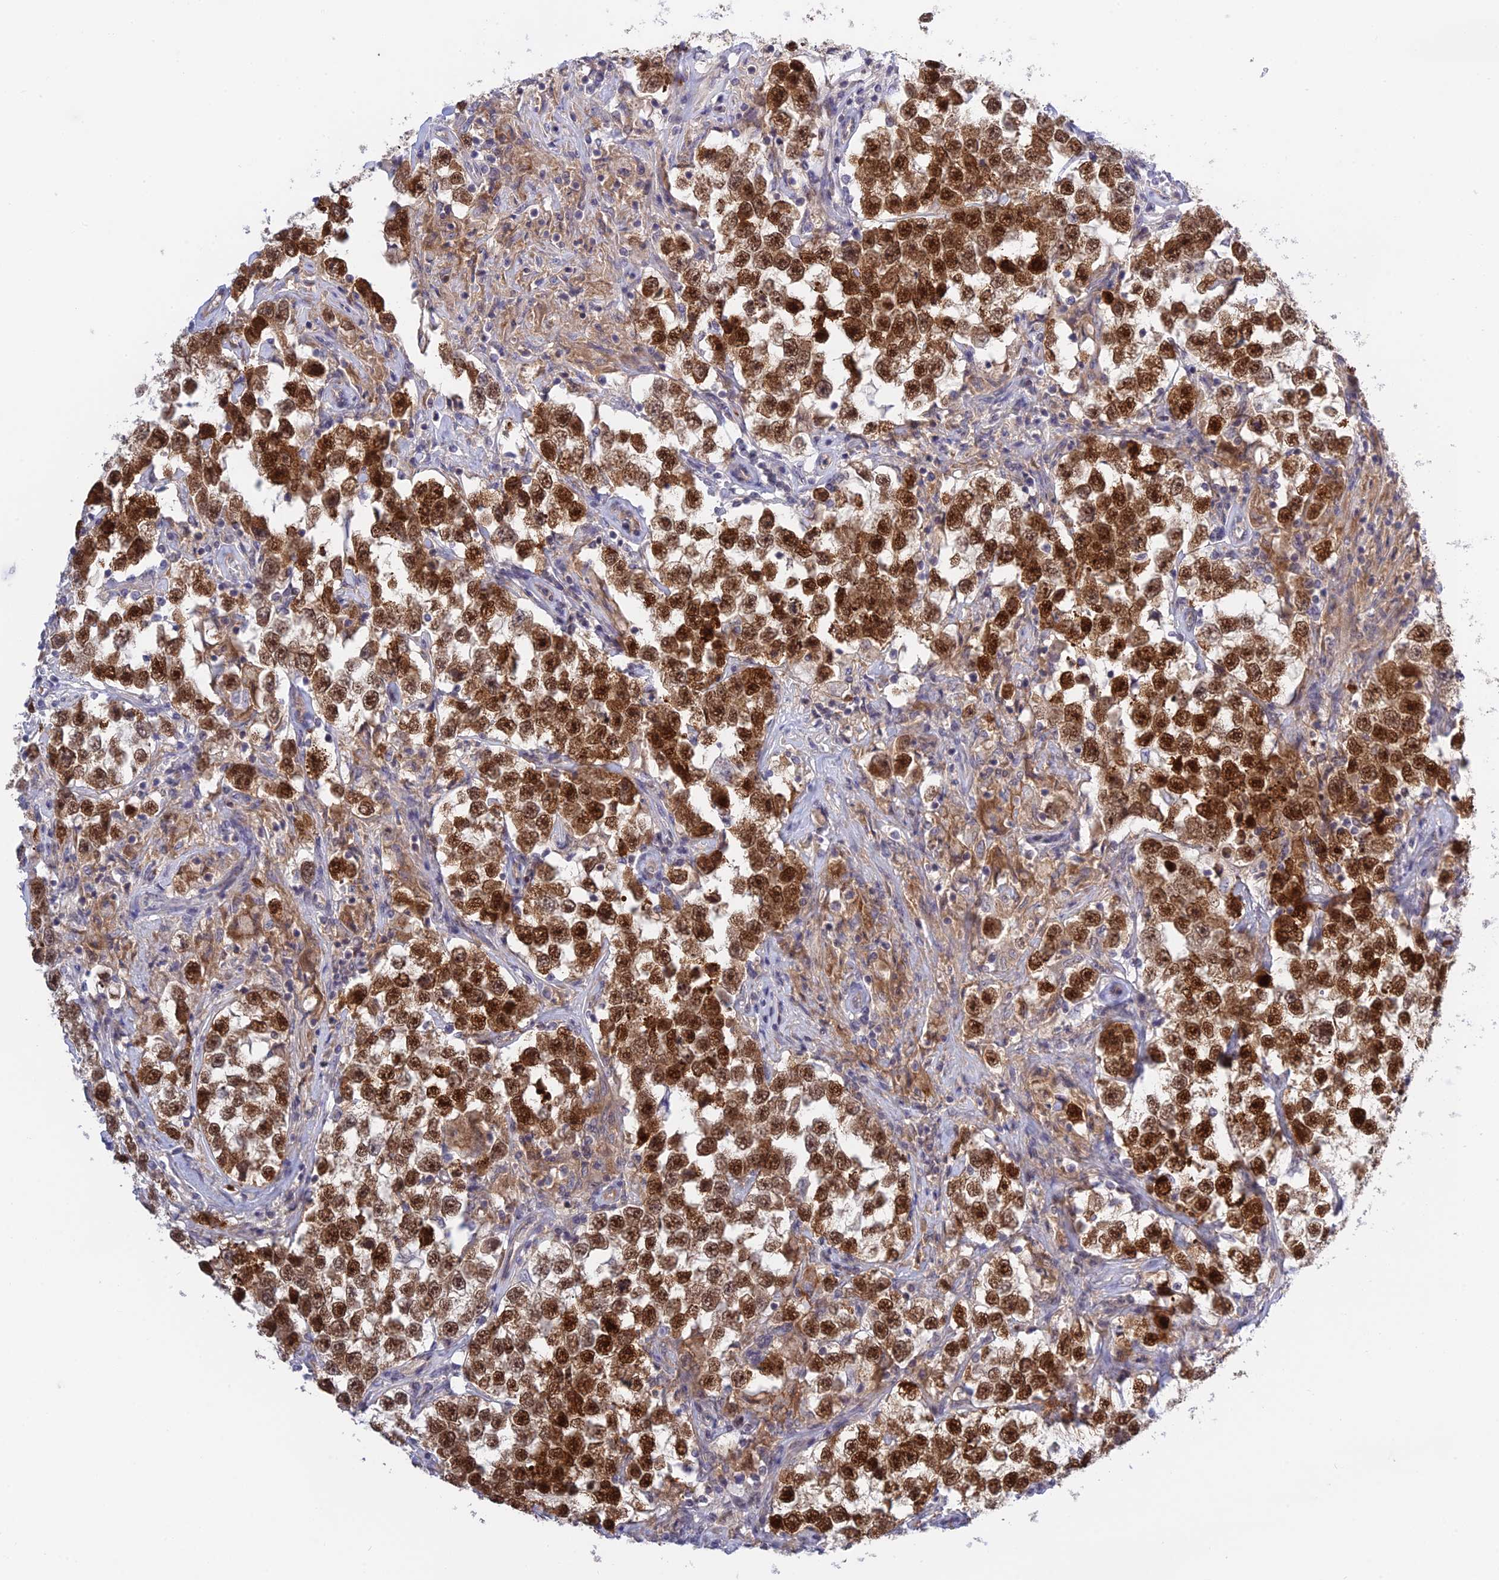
{"staining": {"intensity": "strong", "quantity": ">75%", "location": "nuclear"}, "tissue": "testis cancer", "cell_type": "Tumor cells", "image_type": "cancer", "snomed": [{"axis": "morphology", "description": "Seminoma, NOS"}, {"axis": "topography", "description": "Testis"}], "caption": "Strong nuclear protein staining is seen in about >75% of tumor cells in testis cancer (seminoma). The protein of interest is shown in brown color, while the nuclei are stained blue.", "gene": "TCEA1", "patient": {"sex": "male", "age": 46}}